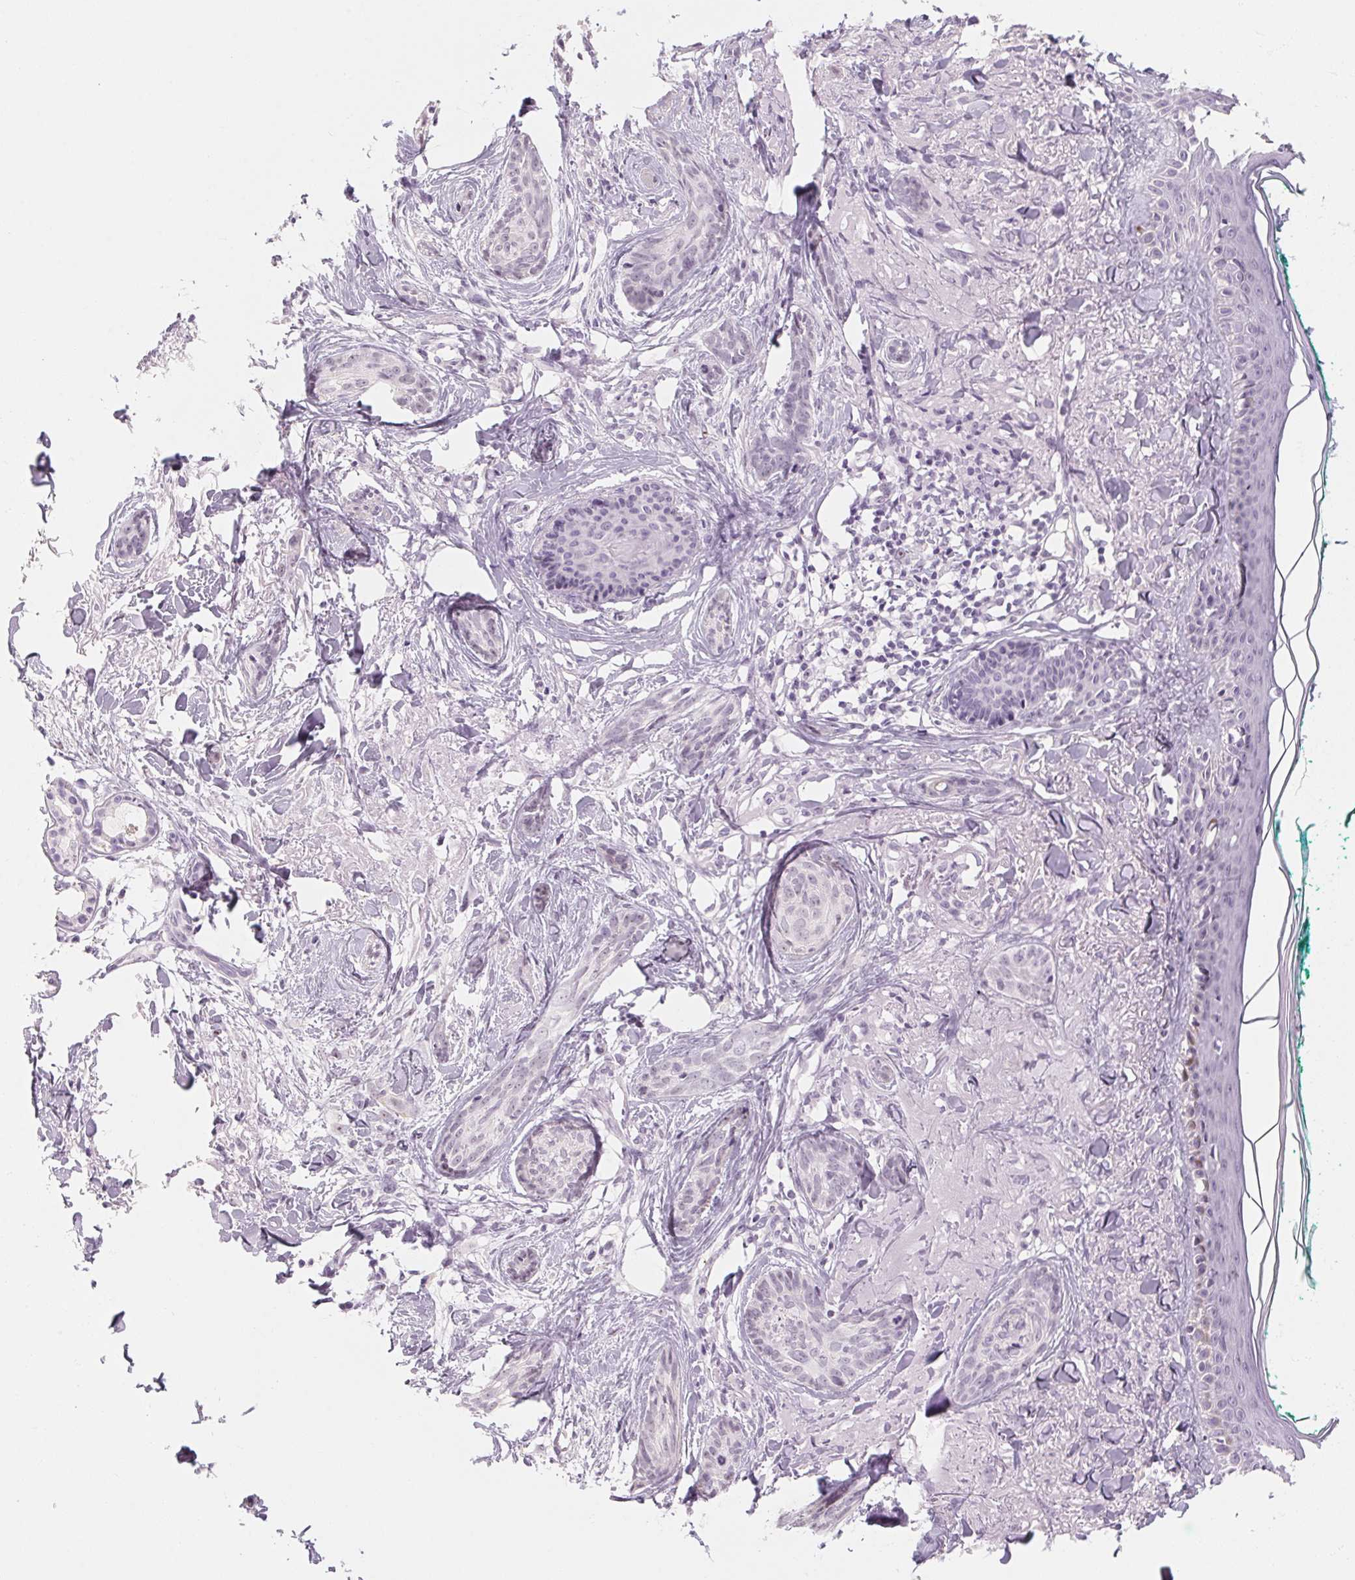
{"staining": {"intensity": "negative", "quantity": "none", "location": "none"}, "tissue": "skin cancer", "cell_type": "Tumor cells", "image_type": "cancer", "snomed": [{"axis": "morphology", "description": "Basal cell carcinoma"}, {"axis": "topography", "description": "Skin"}], "caption": "Skin cancer was stained to show a protein in brown. There is no significant expression in tumor cells.", "gene": "ZIC4", "patient": {"sex": "female", "age": 78}}